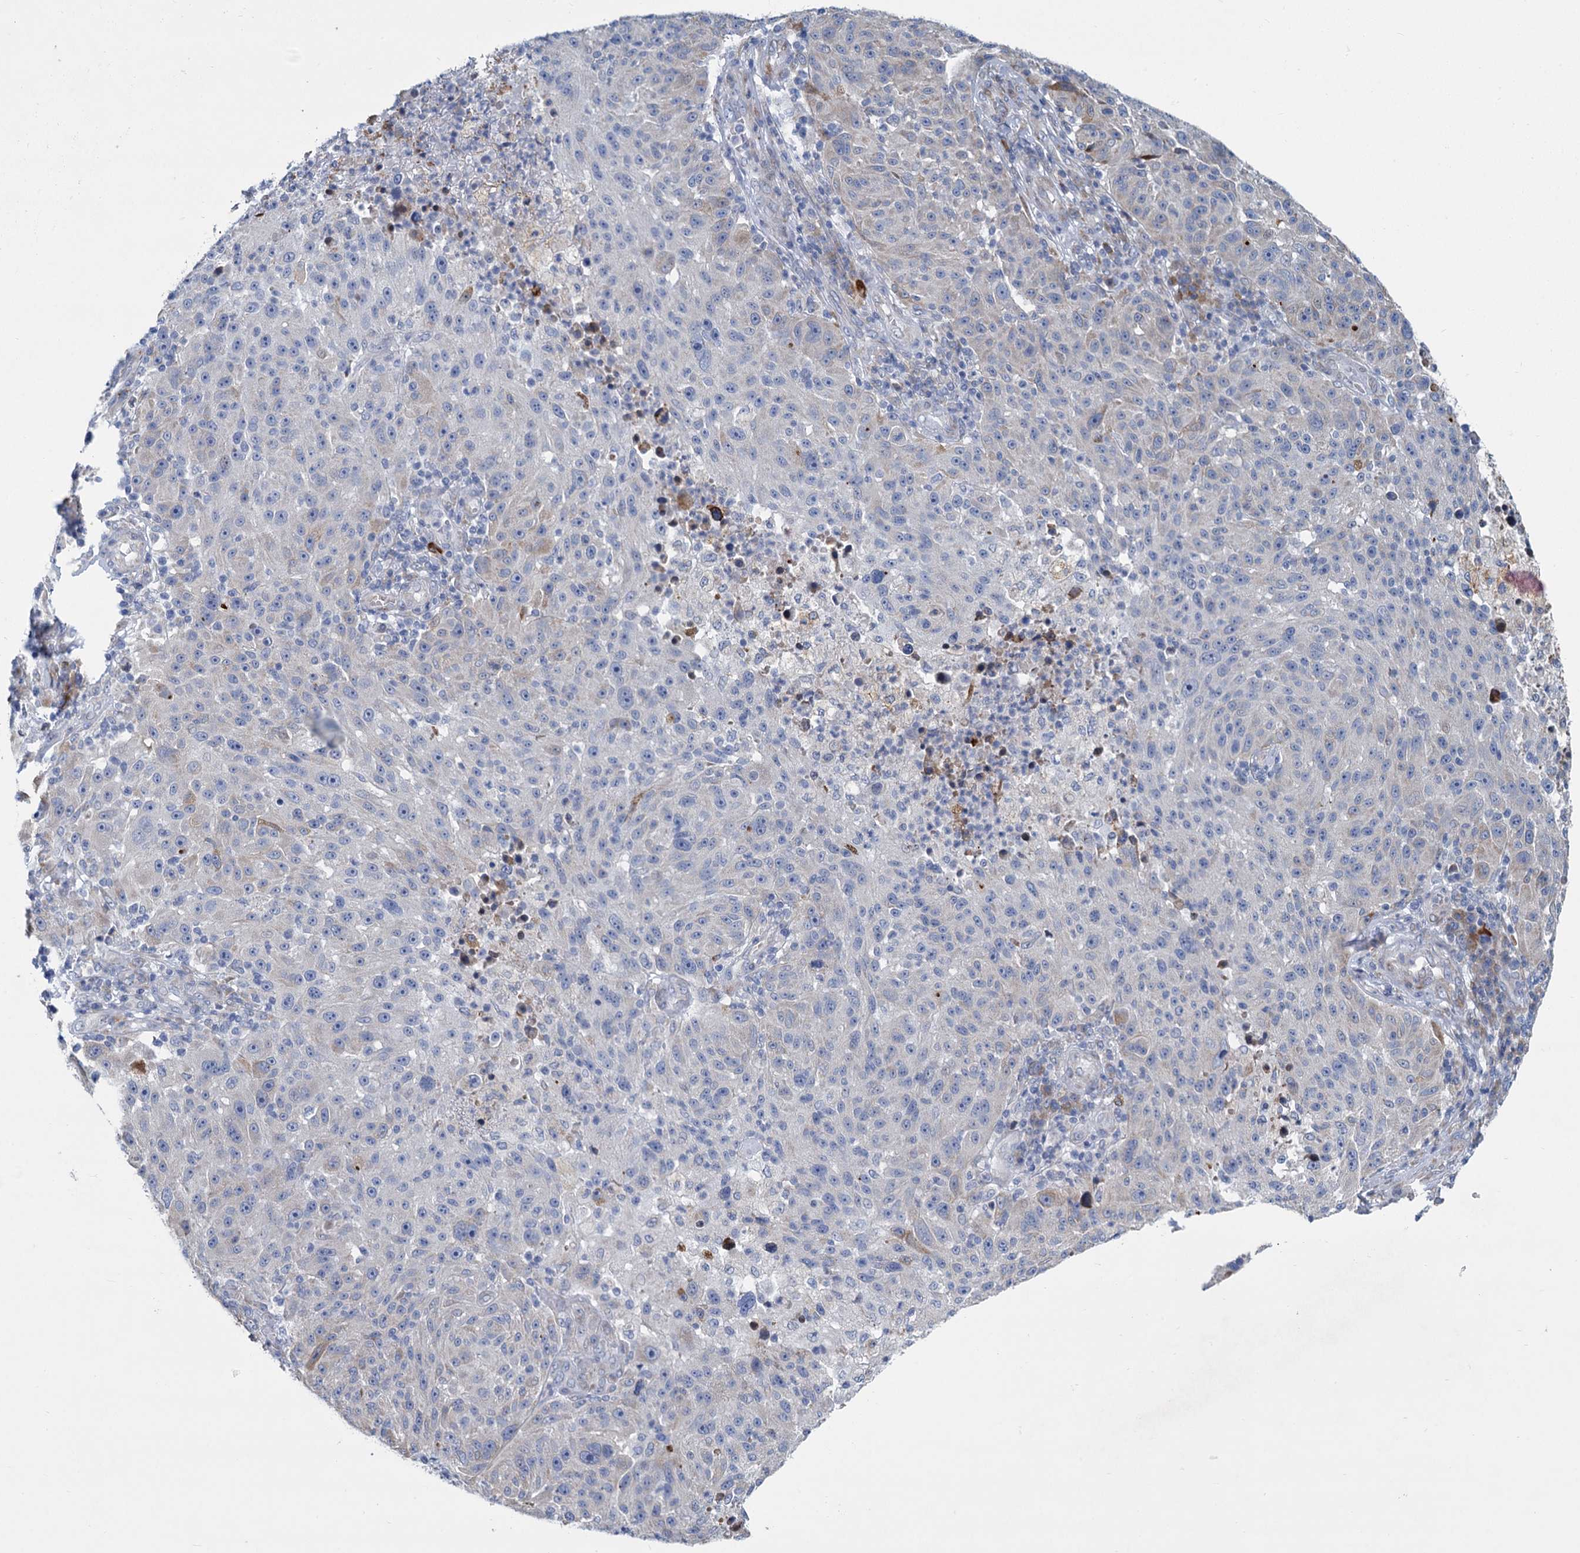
{"staining": {"intensity": "negative", "quantity": "none", "location": "none"}, "tissue": "melanoma", "cell_type": "Tumor cells", "image_type": "cancer", "snomed": [{"axis": "morphology", "description": "Malignant melanoma, NOS"}, {"axis": "topography", "description": "Skin"}], "caption": "Melanoma was stained to show a protein in brown. There is no significant positivity in tumor cells.", "gene": "PRSS35", "patient": {"sex": "male", "age": 53}}